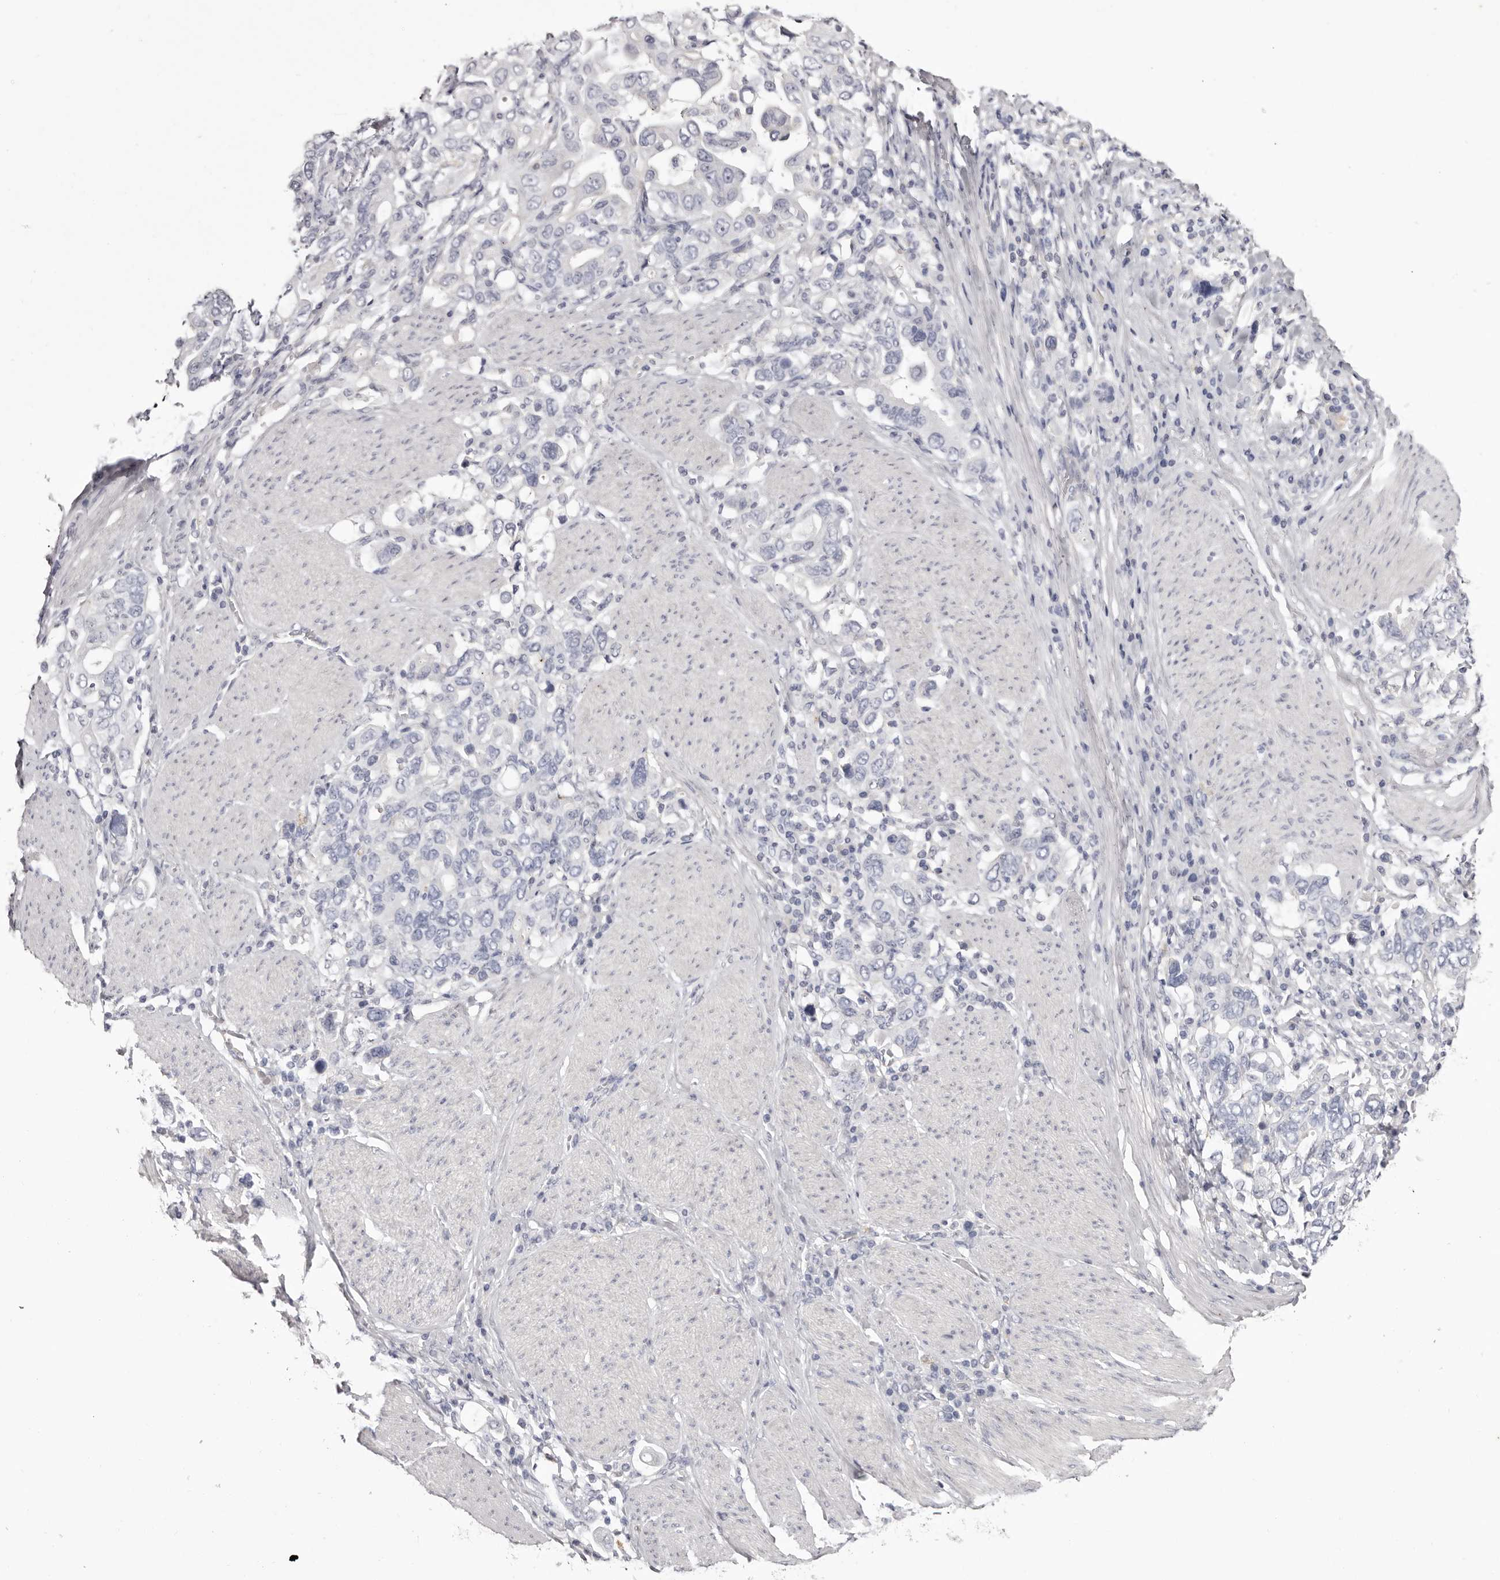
{"staining": {"intensity": "negative", "quantity": "none", "location": "none"}, "tissue": "stomach cancer", "cell_type": "Tumor cells", "image_type": "cancer", "snomed": [{"axis": "morphology", "description": "Adenocarcinoma, NOS"}, {"axis": "topography", "description": "Stomach, upper"}], "caption": "Image shows no significant protein staining in tumor cells of stomach cancer. (Immunohistochemistry, brightfield microscopy, high magnification).", "gene": "CA6", "patient": {"sex": "male", "age": 62}}